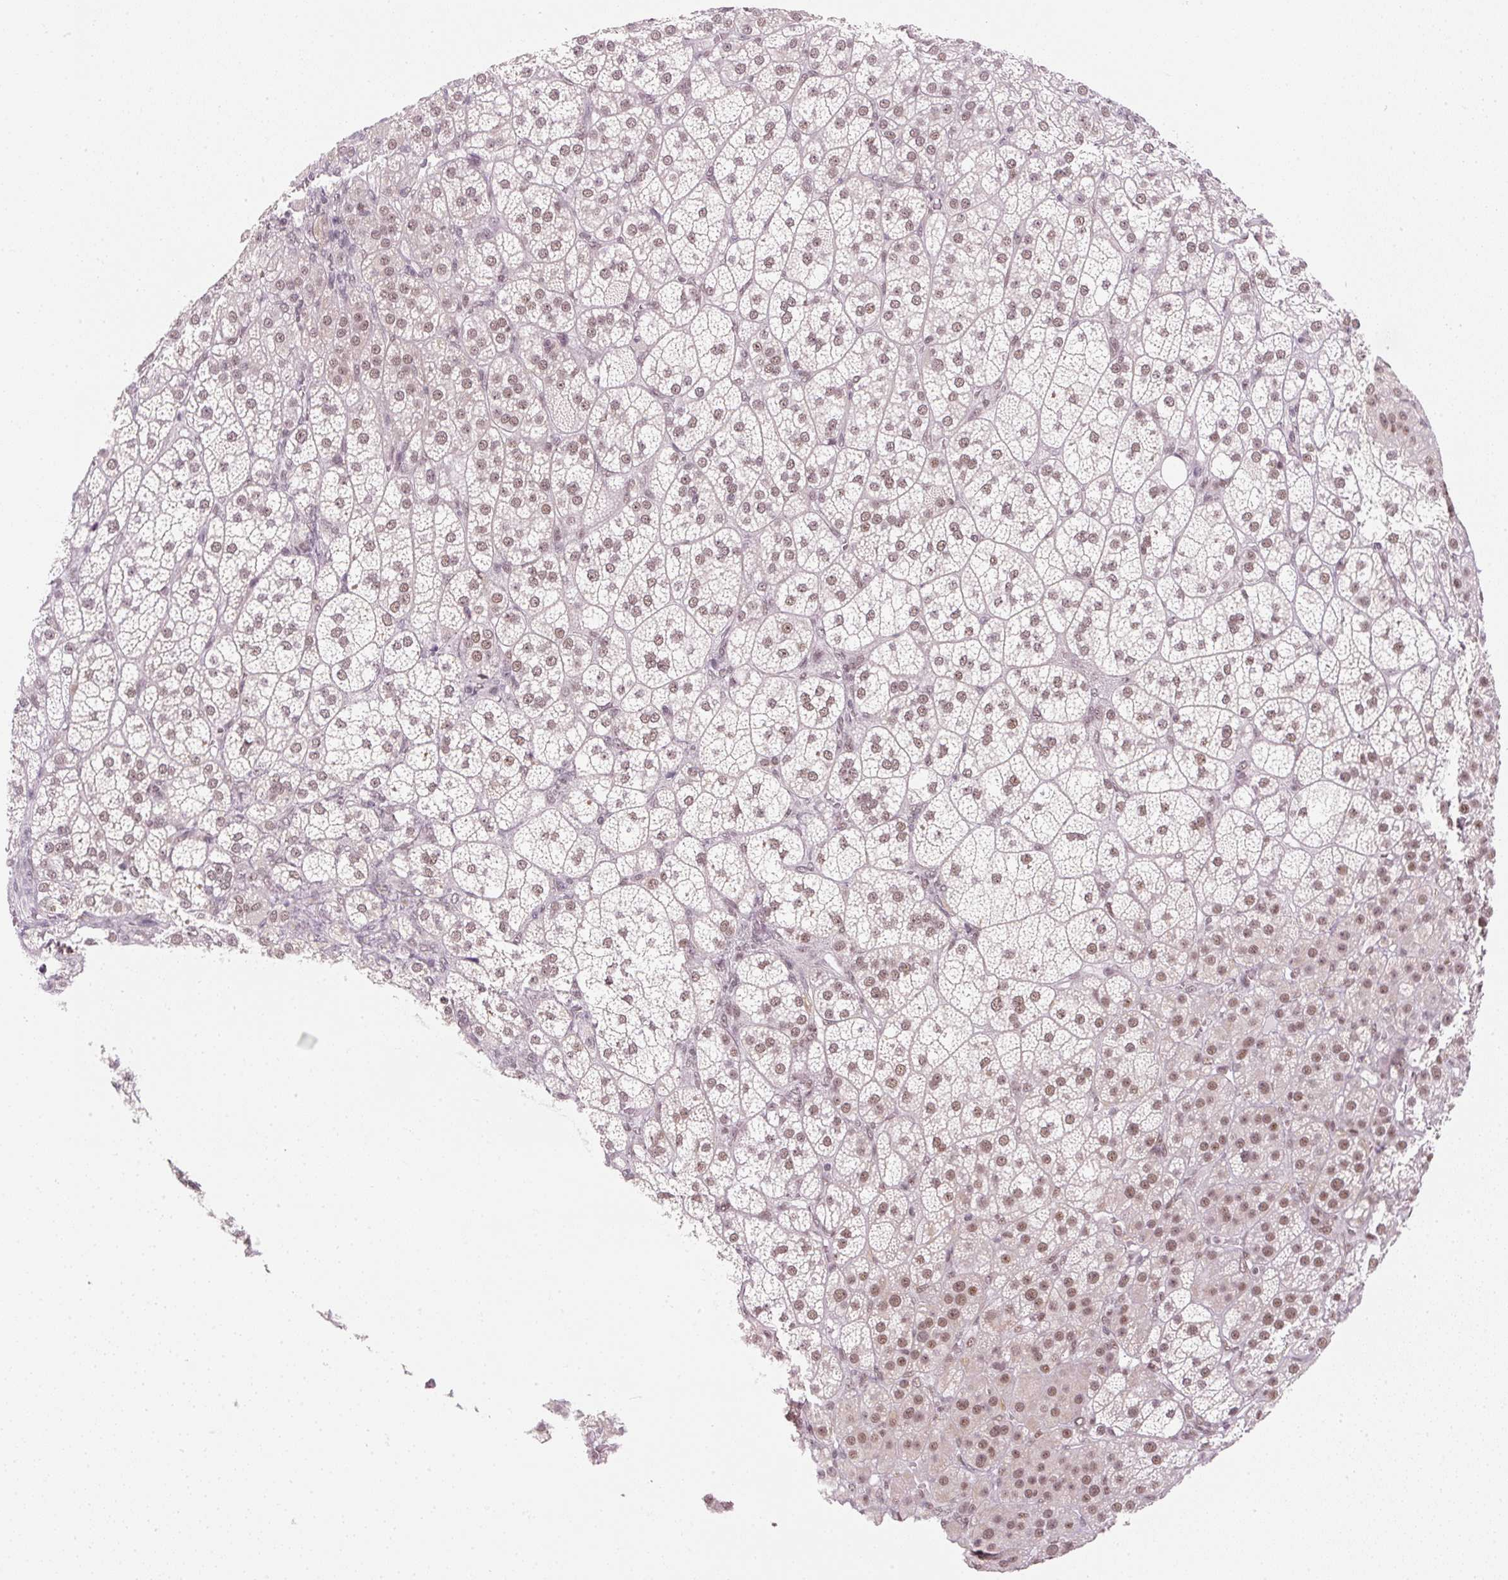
{"staining": {"intensity": "strong", "quantity": "25%-75%", "location": "nuclear"}, "tissue": "adrenal gland", "cell_type": "Glandular cells", "image_type": "normal", "snomed": [{"axis": "morphology", "description": "Normal tissue, NOS"}, {"axis": "topography", "description": "Adrenal gland"}], "caption": "IHC micrograph of unremarkable adrenal gland: human adrenal gland stained using immunohistochemistry demonstrates high levels of strong protein expression localized specifically in the nuclear of glandular cells, appearing as a nuclear brown color.", "gene": "U2AF2", "patient": {"sex": "female", "age": 60}}